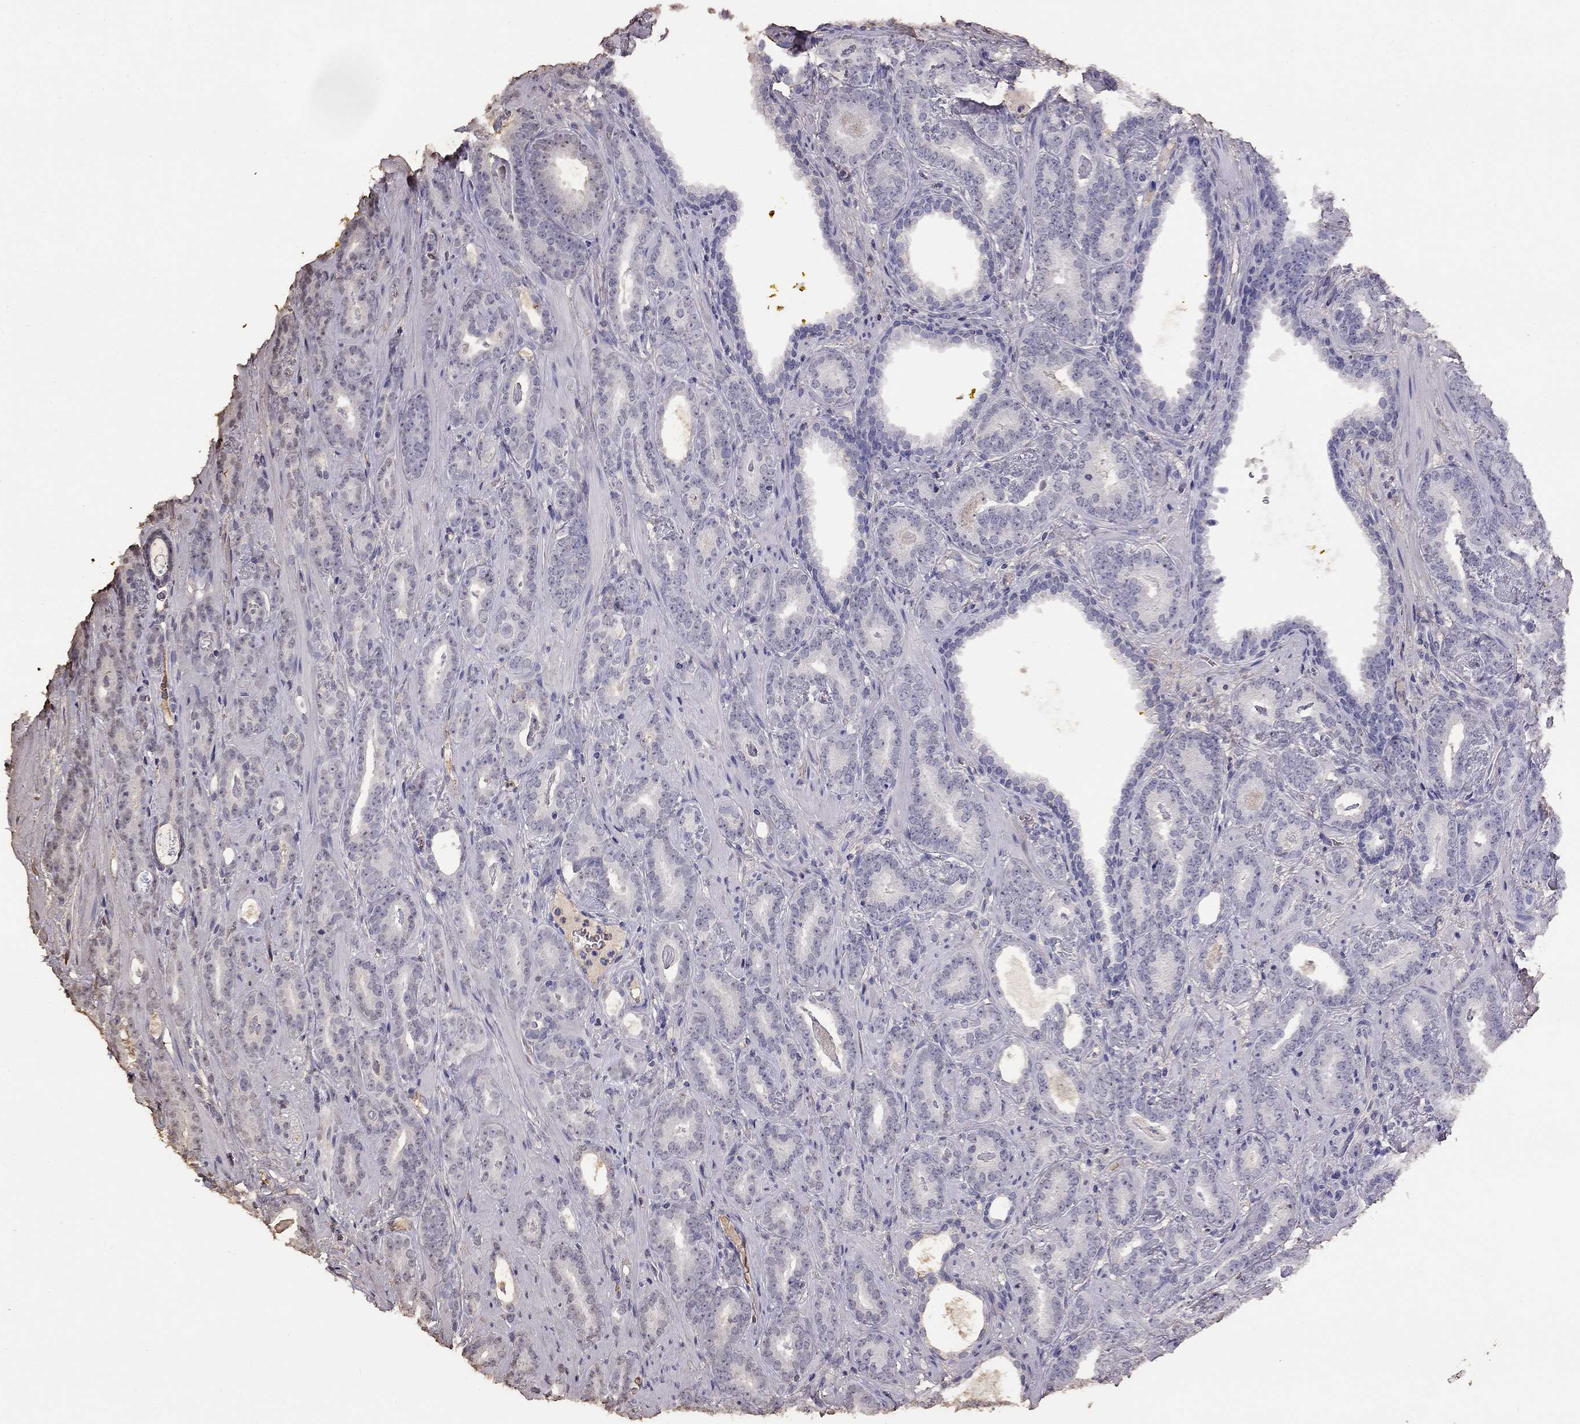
{"staining": {"intensity": "negative", "quantity": "none", "location": "none"}, "tissue": "prostate cancer", "cell_type": "Tumor cells", "image_type": "cancer", "snomed": [{"axis": "morphology", "description": "Adenocarcinoma, Medium grade"}, {"axis": "topography", "description": "Prostate and seminal vesicle, NOS"}, {"axis": "topography", "description": "Prostate"}], "caption": "The histopathology image exhibits no staining of tumor cells in prostate medium-grade adenocarcinoma.", "gene": "SUN3", "patient": {"sex": "male", "age": 54}}